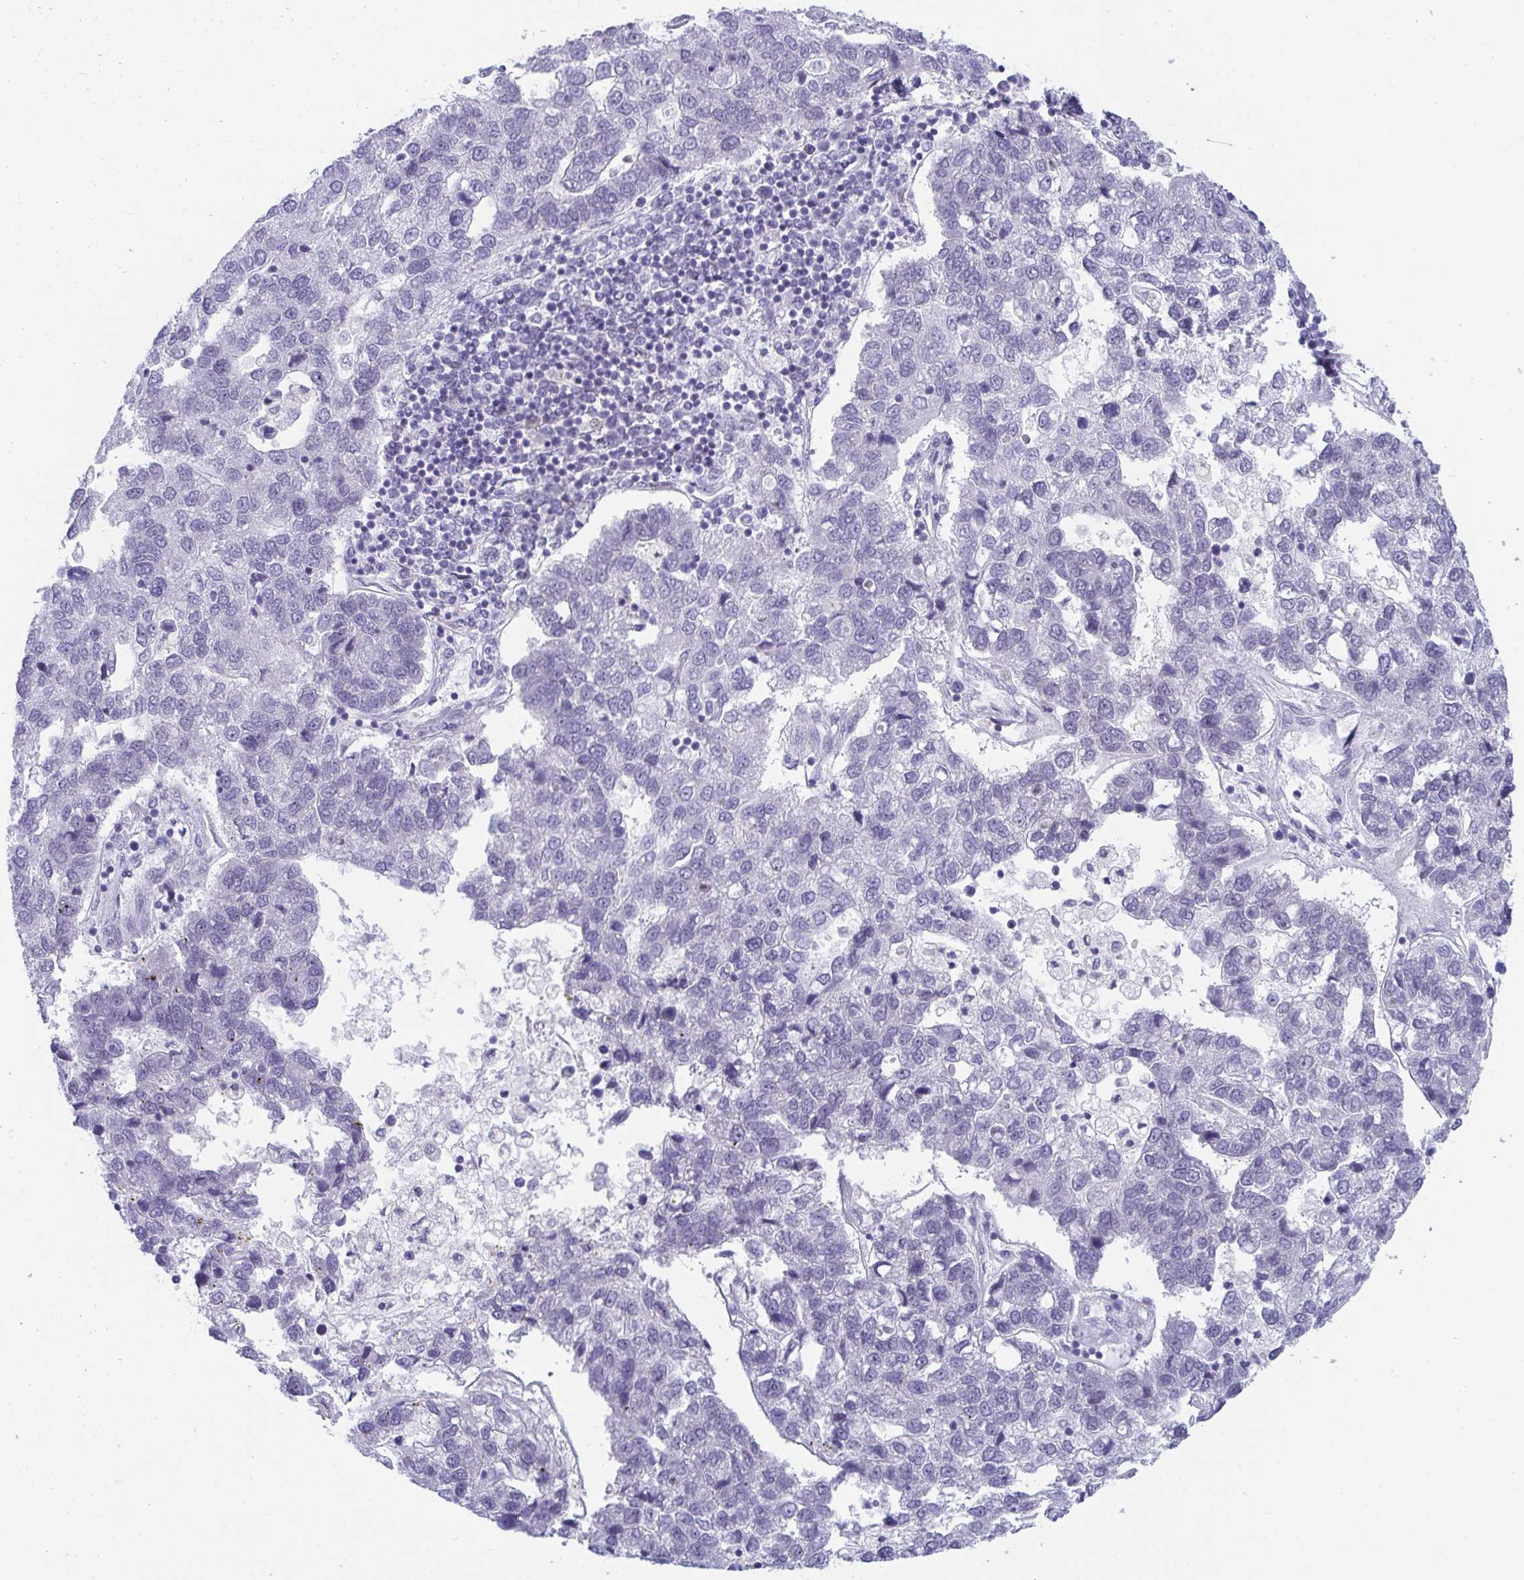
{"staining": {"intensity": "negative", "quantity": "none", "location": "none"}, "tissue": "pancreatic cancer", "cell_type": "Tumor cells", "image_type": "cancer", "snomed": [{"axis": "morphology", "description": "Adenocarcinoma, NOS"}, {"axis": "topography", "description": "Pancreas"}], "caption": "DAB (3,3'-diaminobenzidine) immunohistochemical staining of human adenocarcinoma (pancreatic) displays no significant staining in tumor cells.", "gene": "BMAL2", "patient": {"sex": "female", "age": 61}}